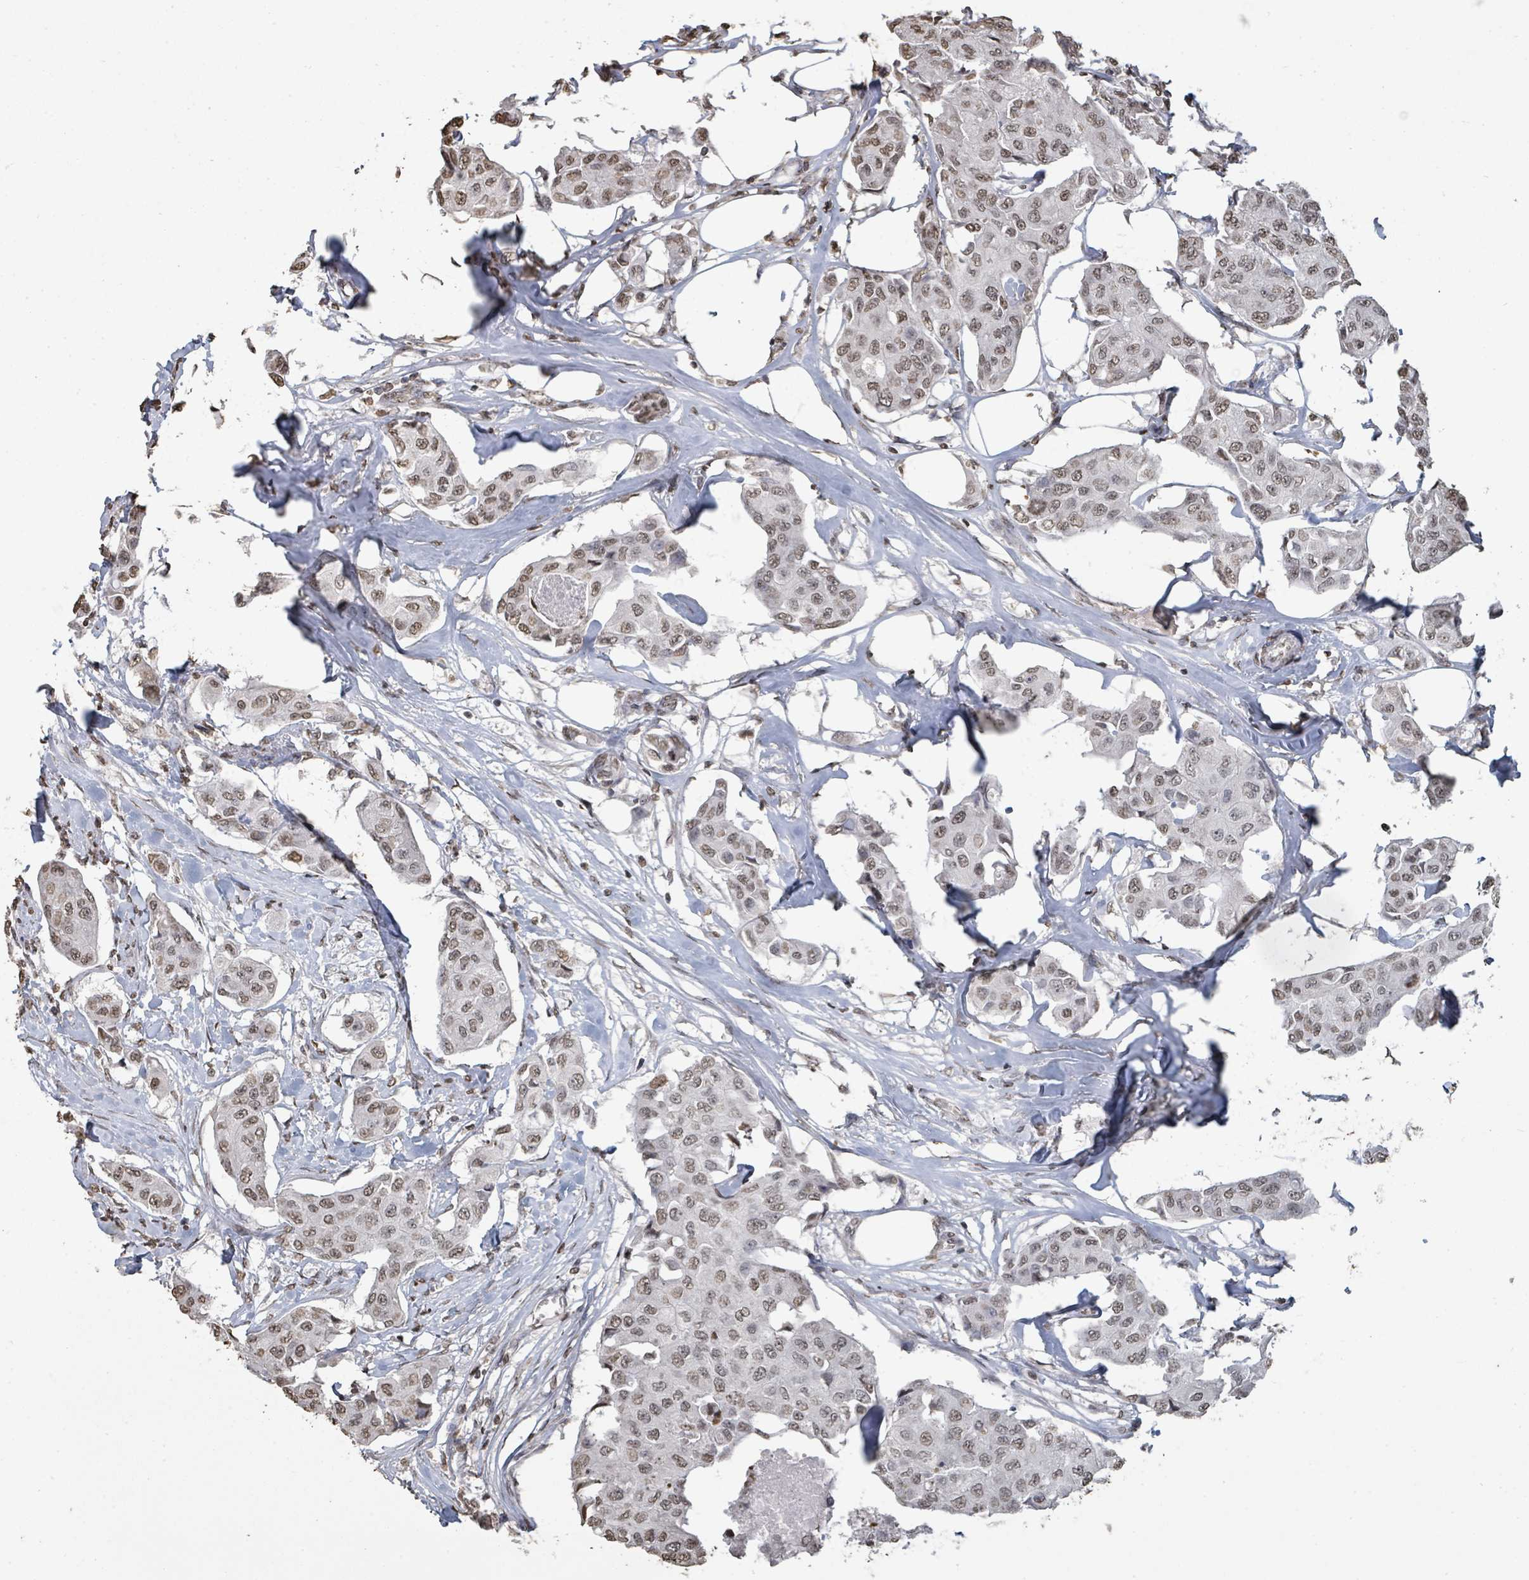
{"staining": {"intensity": "moderate", "quantity": ">75%", "location": "nuclear"}, "tissue": "breast cancer", "cell_type": "Tumor cells", "image_type": "cancer", "snomed": [{"axis": "morphology", "description": "Duct carcinoma"}, {"axis": "topography", "description": "Breast"}, {"axis": "topography", "description": "Lymph node"}], "caption": "Immunohistochemistry of human breast cancer displays medium levels of moderate nuclear expression in approximately >75% of tumor cells.", "gene": "MRPS12", "patient": {"sex": "female", "age": 80}}